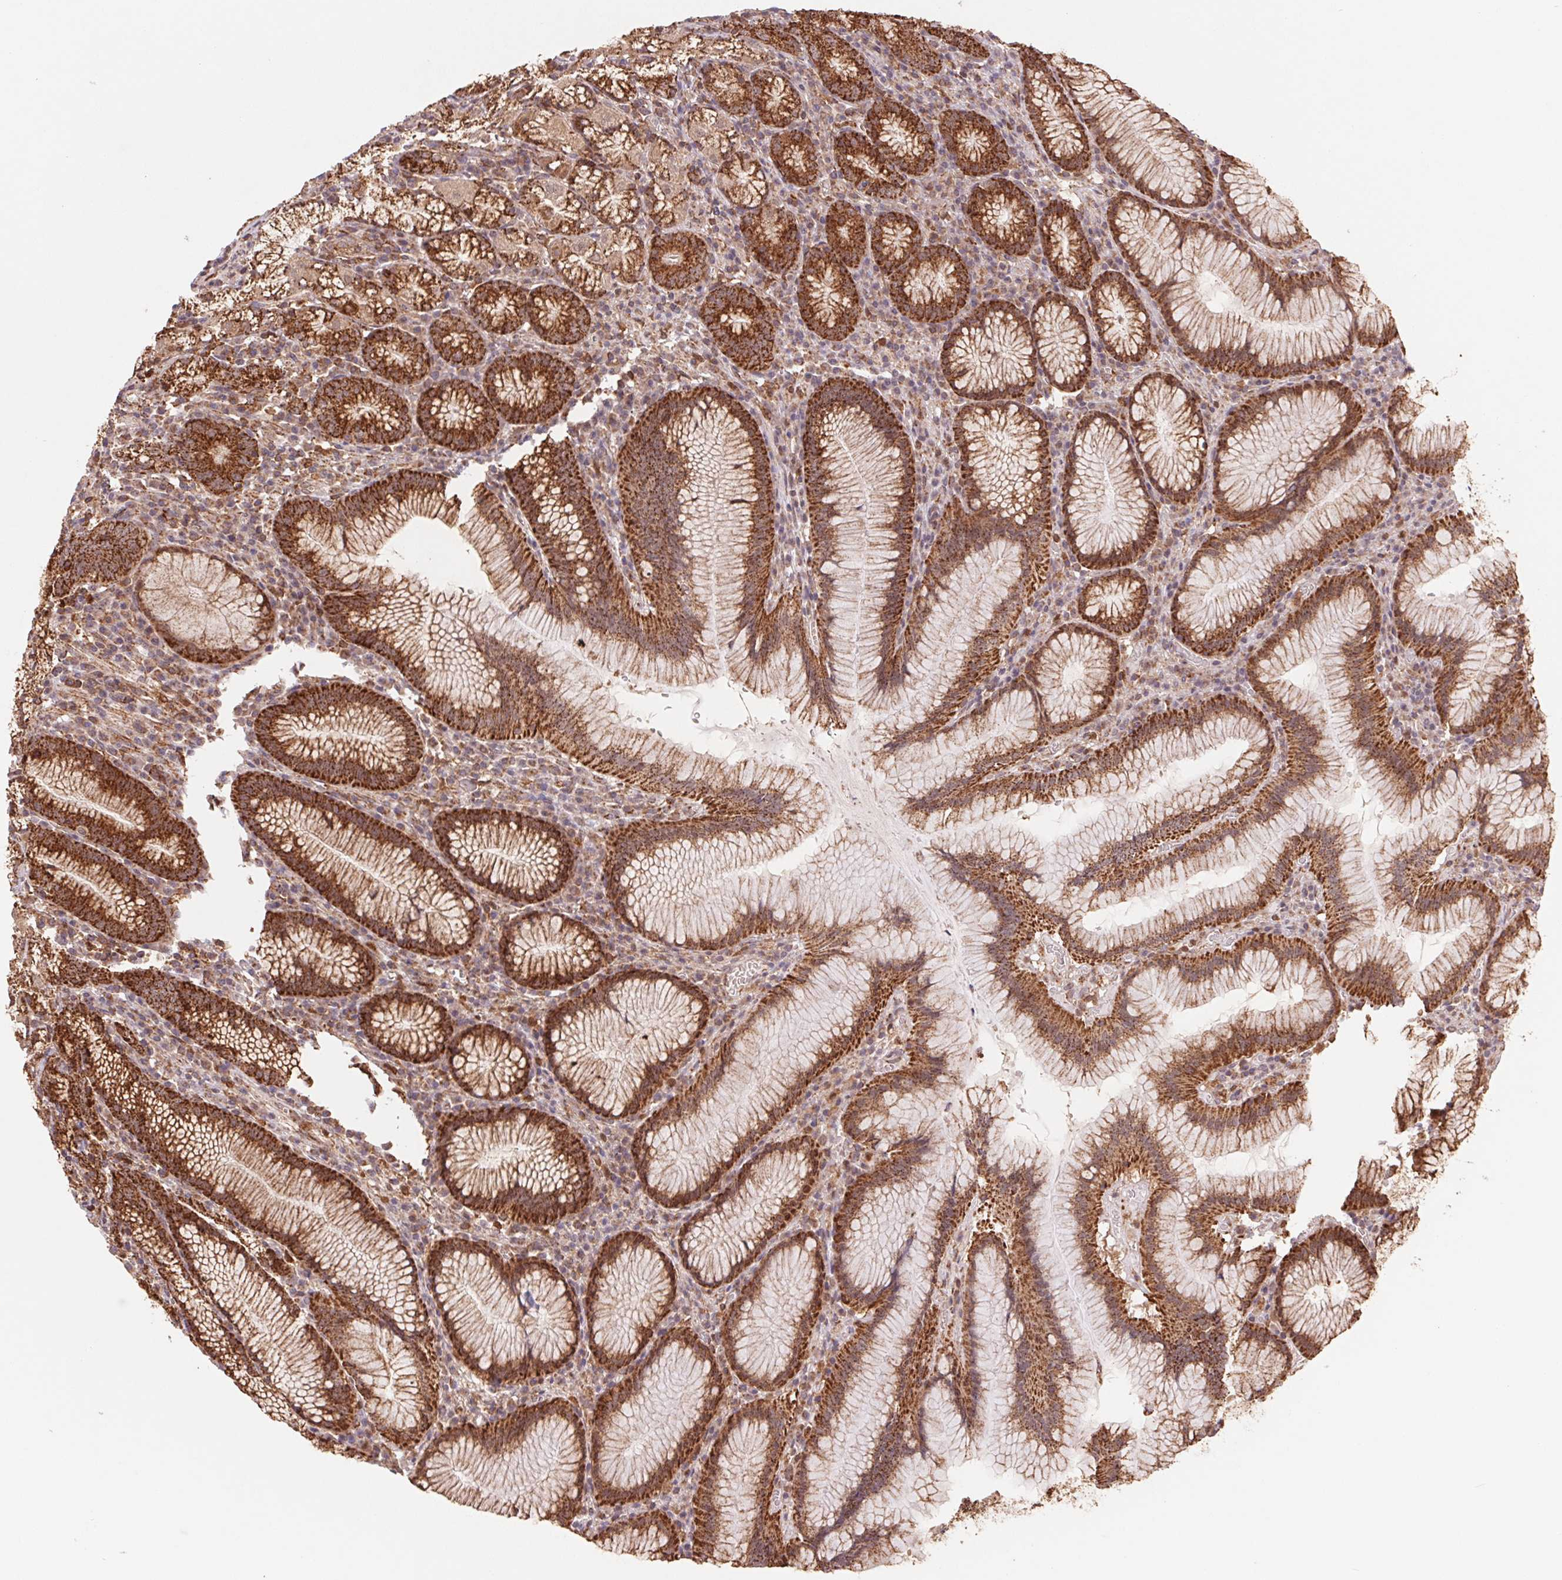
{"staining": {"intensity": "strong", "quantity": ">75%", "location": "cytoplasmic/membranous"}, "tissue": "stomach", "cell_type": "Glandular cells", "image_type": "normal", "snomed": [{"axis": "morphology", "description": "Normal tissue, NOS"}, {"axis": "topography", "description": "Stomach"}], "caption": "Immunohistochemical staining of normal stomach exhibits high levels of strong cytoplasmic/membranous expression in about >75% of glandular cells.", "gene": "URM1", "patient": {"sex": "male", "age": 55}}